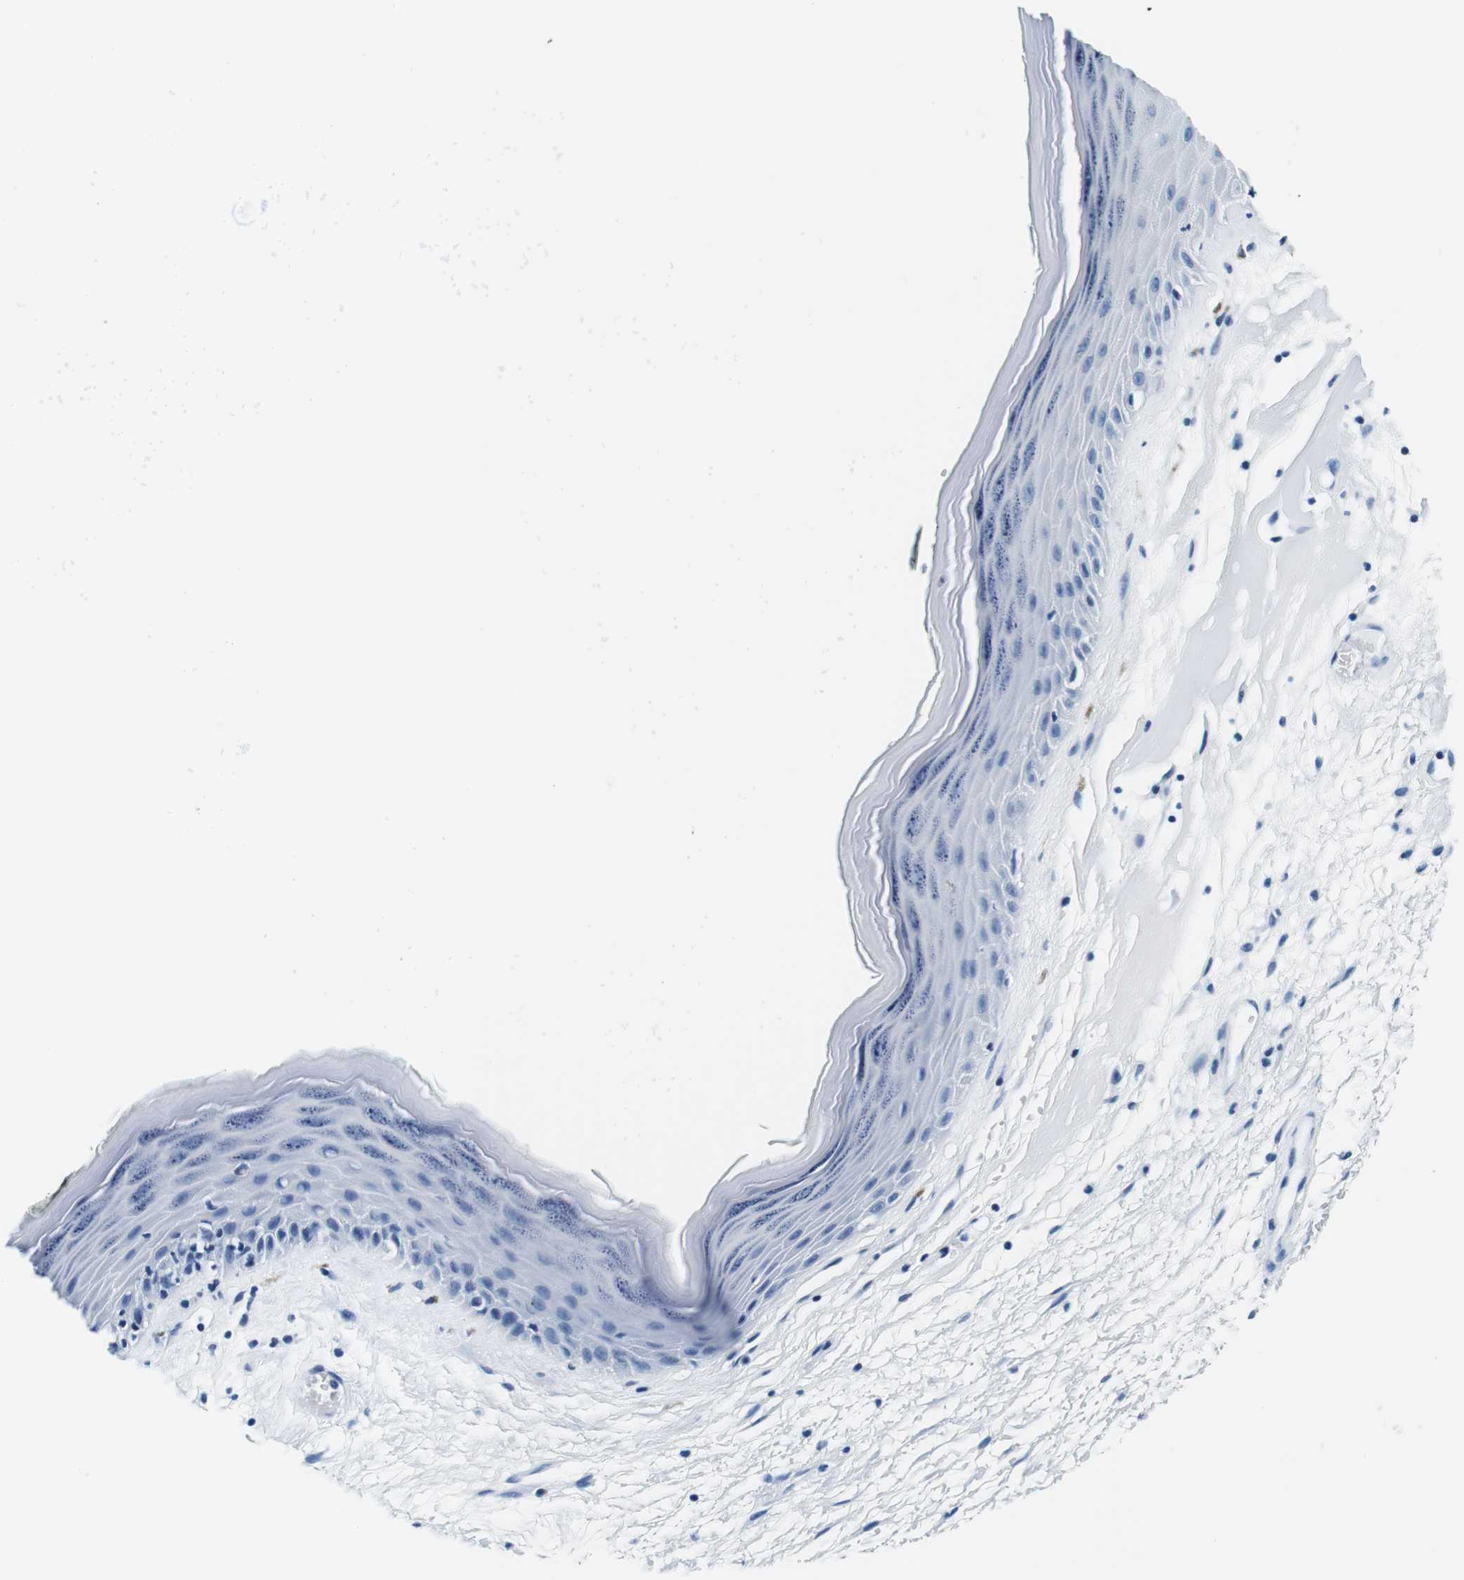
{"staining": {"intensity": "negative", "quantity": "none", "location": "none"}, "tissue": "skin", "cell_type": "Epidermal cells", "image_type": "normal", "snomed": [{"axis": "morphology", "description": "Normal tissue, NOS"}, {"axis": "morphology", "description": "Inflammation, NOS"}, {"axis": "topography", "description": "Vulva"}], "caption": "IHC image of benign skin: human skin stained with DAB (3,3'-diaminobenzidine) reveals no significant protein positivity in epidermal cells. (Immunohistochemistry (ihc), brightfield microscopy, high magnification).", "gene": "ELANE", "patient": {"sex": "female", "age": 84}}